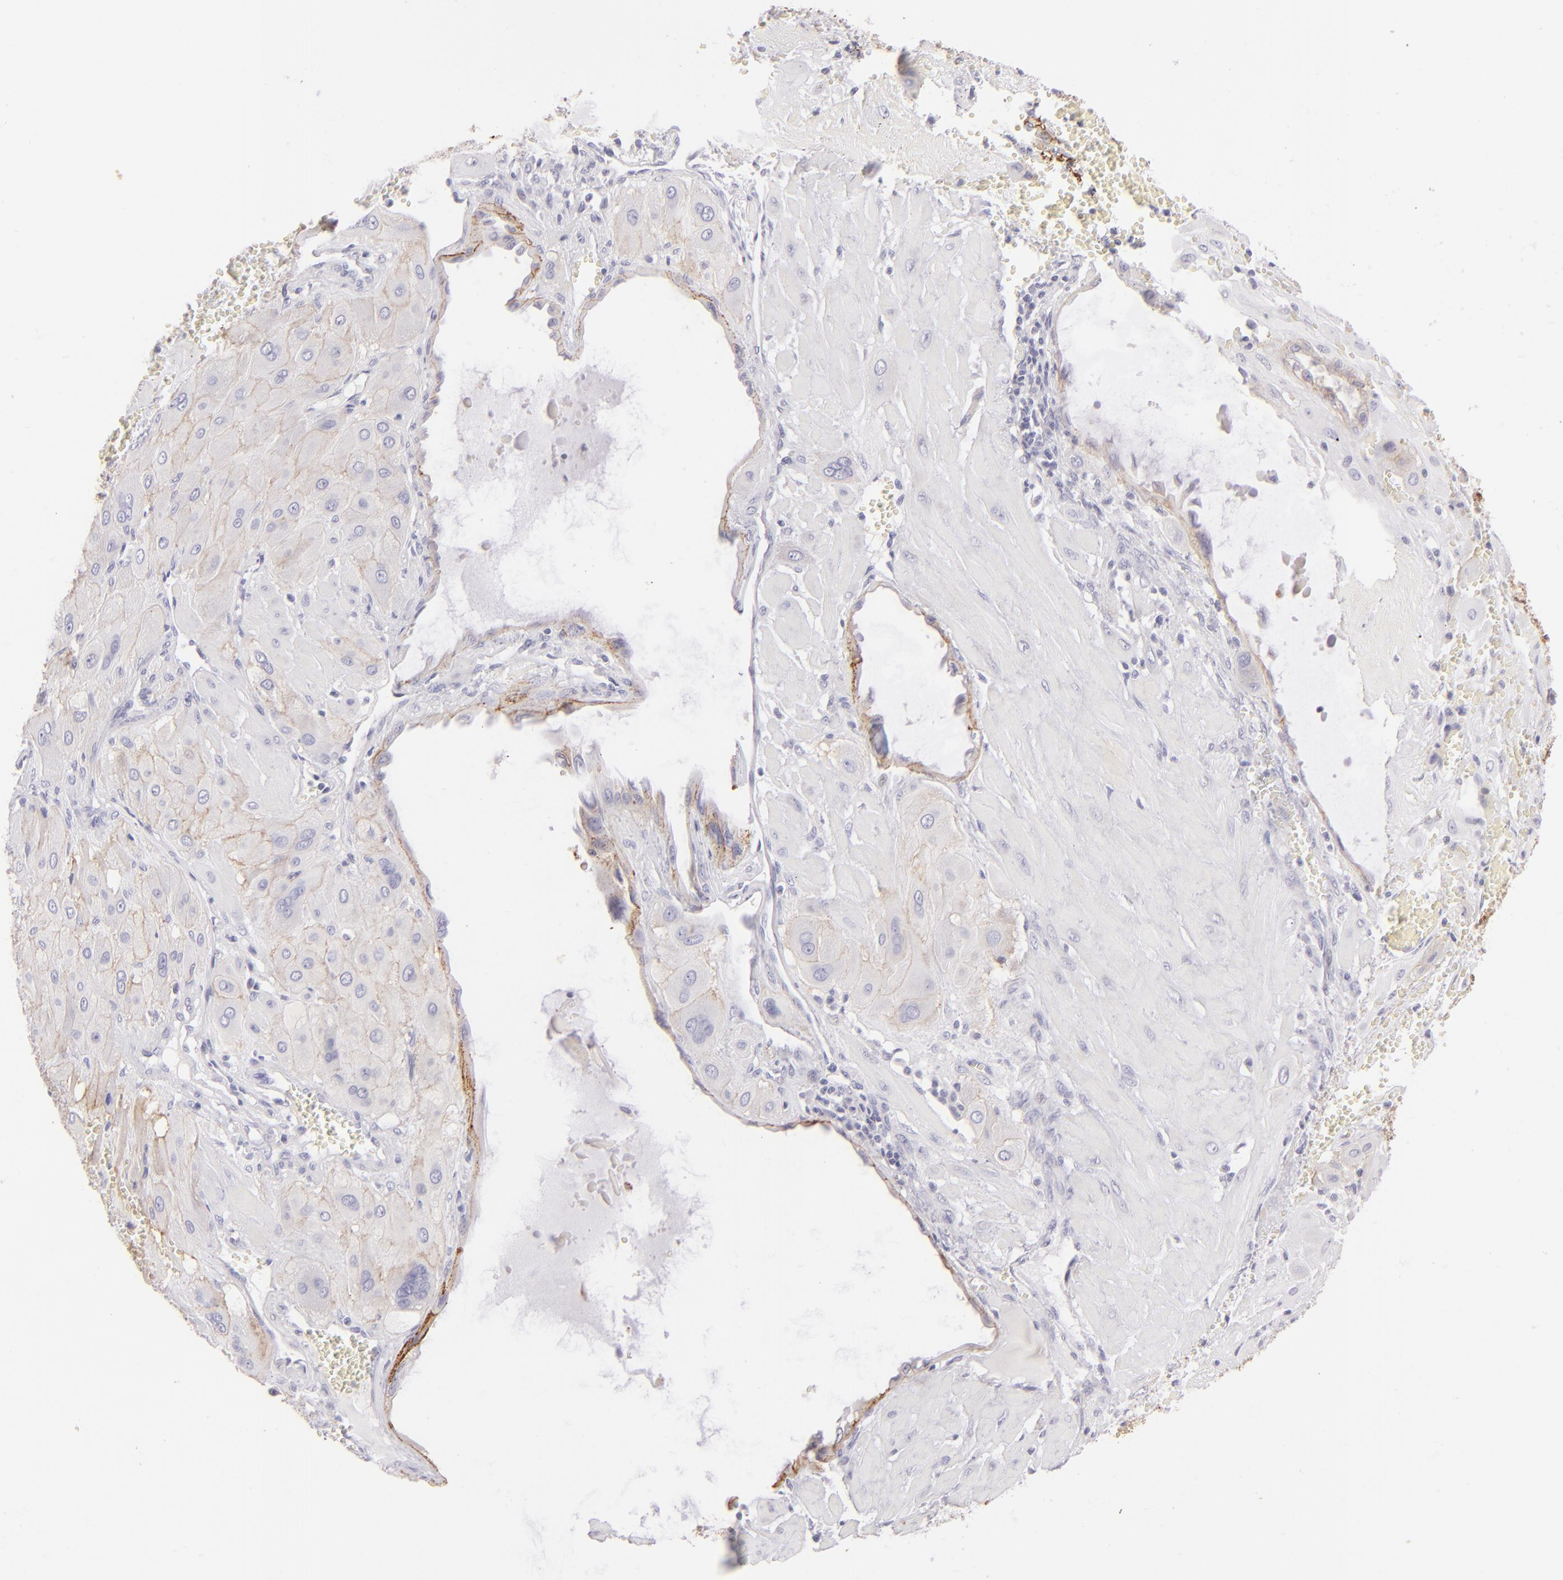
{"staining": {"intensity": "weak", "quantity": "25%-75%", "location": "cytoplasmic/membranous"}, "tissue": "cervical cancer", "cell_type": "Tumor cells", "image_type": "cancer", "snomed": [{"axis": "morphology", "description": "Squamous cell carcinoma, NOS"}, {"axis": "topography", "description": "Cervix"}], "caption": "Weak cytoplasmic/membranous positivity for a protein is identified in approximately 25%-75% of tumor cells of cervical cancer (squamous cell carcinoma) using immunohistochemistry.", "gene": "CLDN4", "patient": {"sex": "female", "age": 34}}